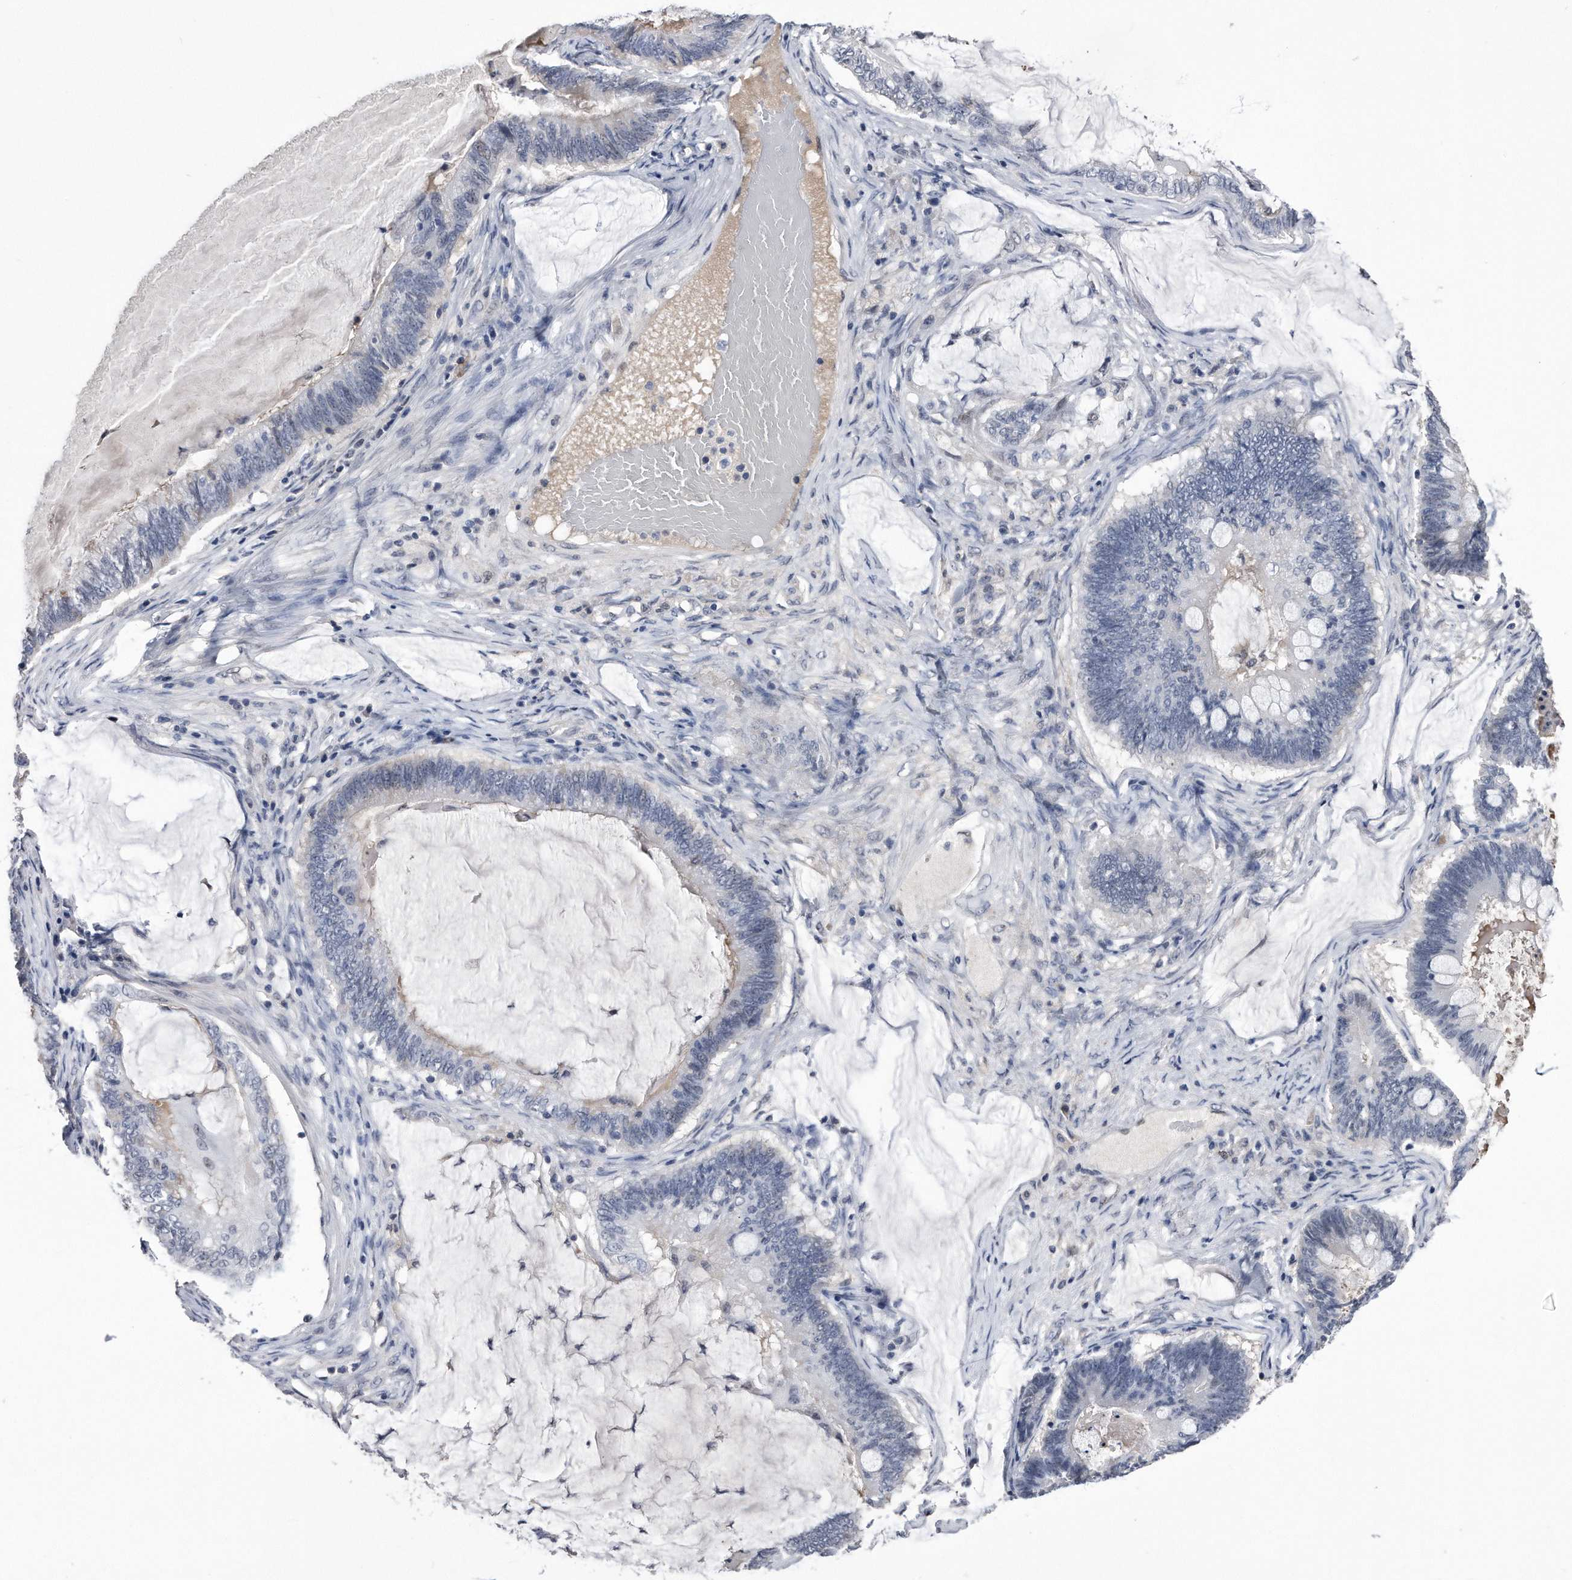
{"staining": {"intensity": "negative", "quantity": "none", "location": "none"}, "tissue": "ovarian cancer", "cell_type": "Tumor cells", "image_type": "cancer", "snomed": [{"axis": "morphology", "description": "Cystadenocarcinoma, mucinous, NOS"}, {"axis": "topography", "description": "Ovary"}], "caption": "Mucinous cystadenocarcinoma (ovarian) was stained to show a protein in brown. There is no significant positivity in tumor cells.", "gene": "KCTD8", "patient": {"sex": "female", "age": 61}}